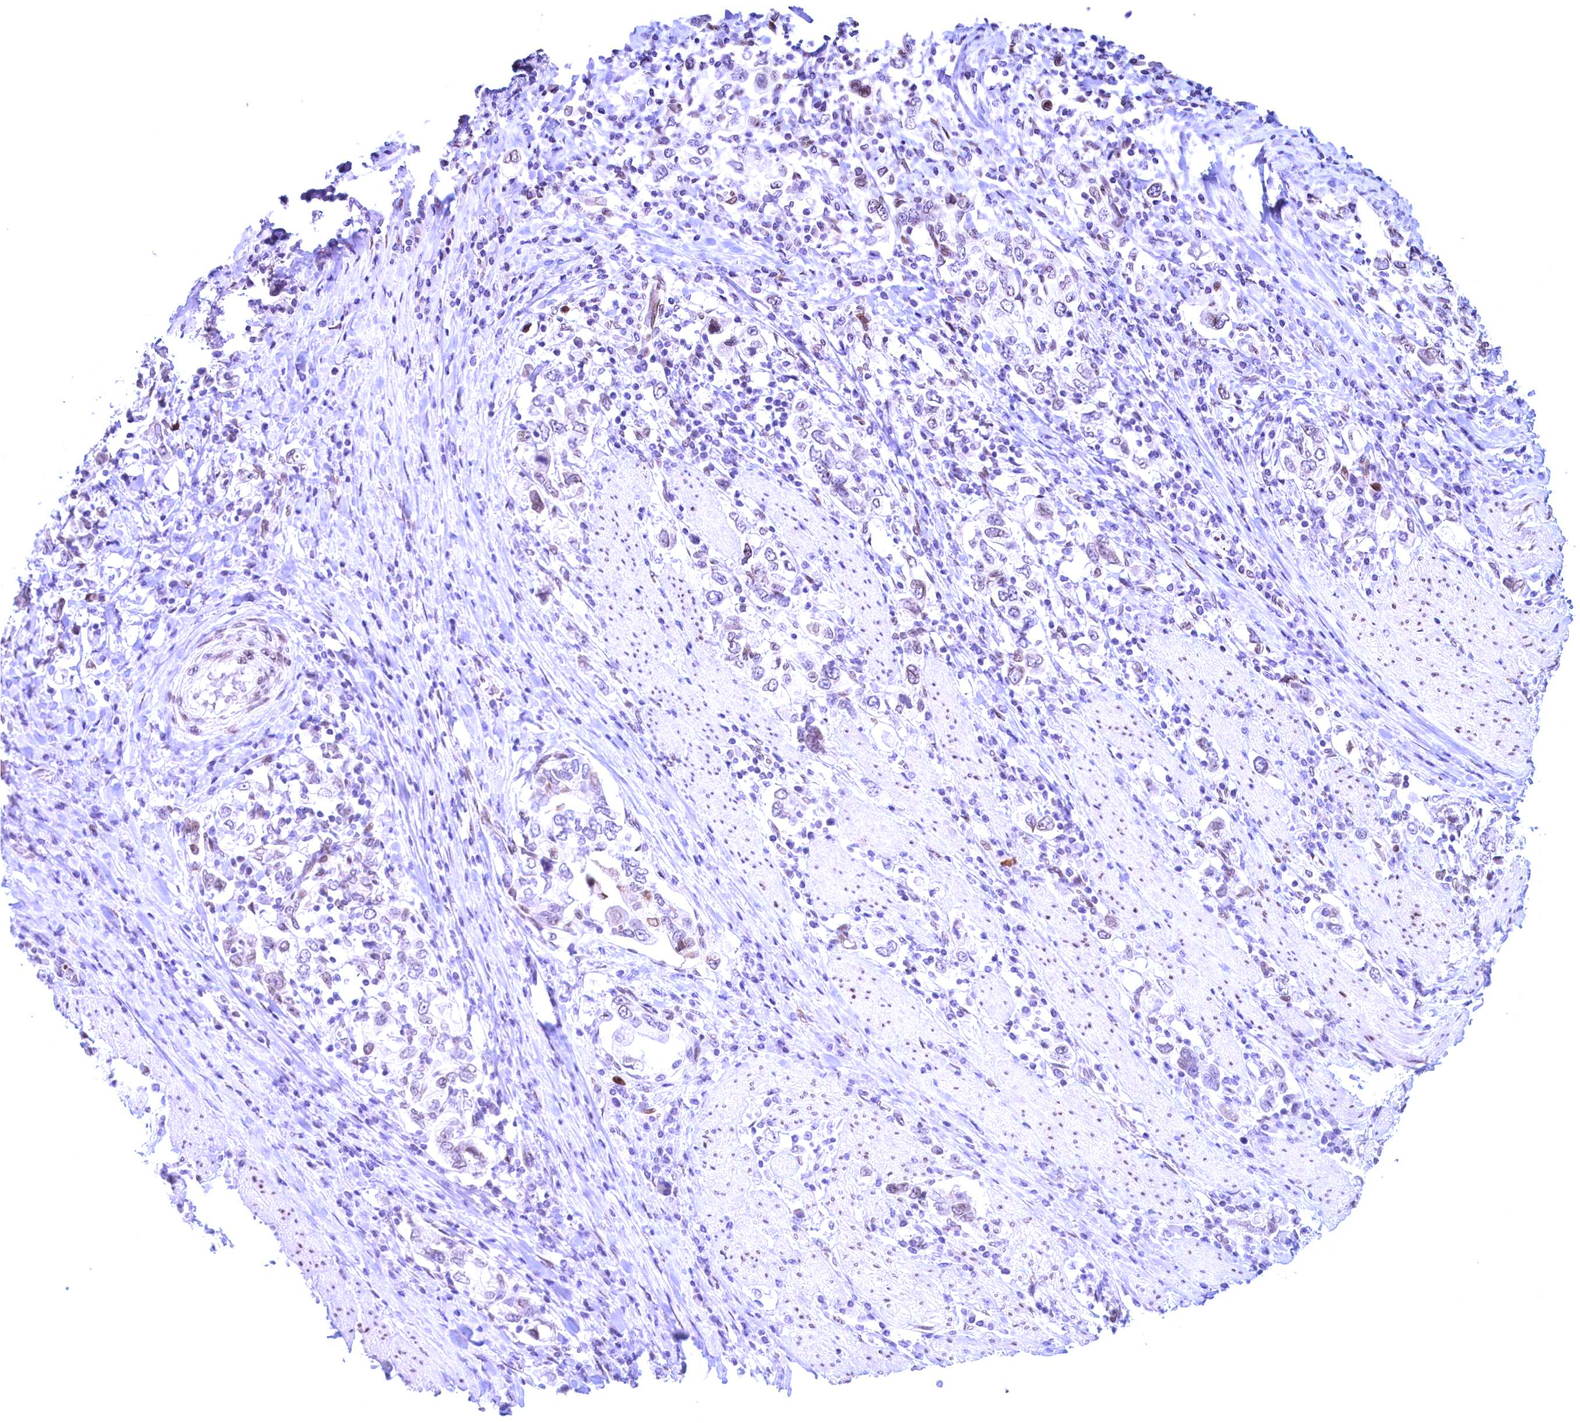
{"staining": {"intensity": "weak", "quantity": "<25%", "location": "cytoplasmic/membranous,nuclear"}, "tissue": "stomach cancer", "cell_type": "Tumor cells", "image_type": "cancer", "snomed": [{"axis": "morphology", "description": "Adenocarcinoma, NOS"}, {"axis": "topography", "description": "Stomach, upper"}, {"axis": "topography", "description": "Stomach"}], "caption": "Stomach cancer stained for a protein using immunohistochemistry displays no expression tumor cells.", "gene": "GPSM1", "patient": {"sex": "male", "age": 62}}